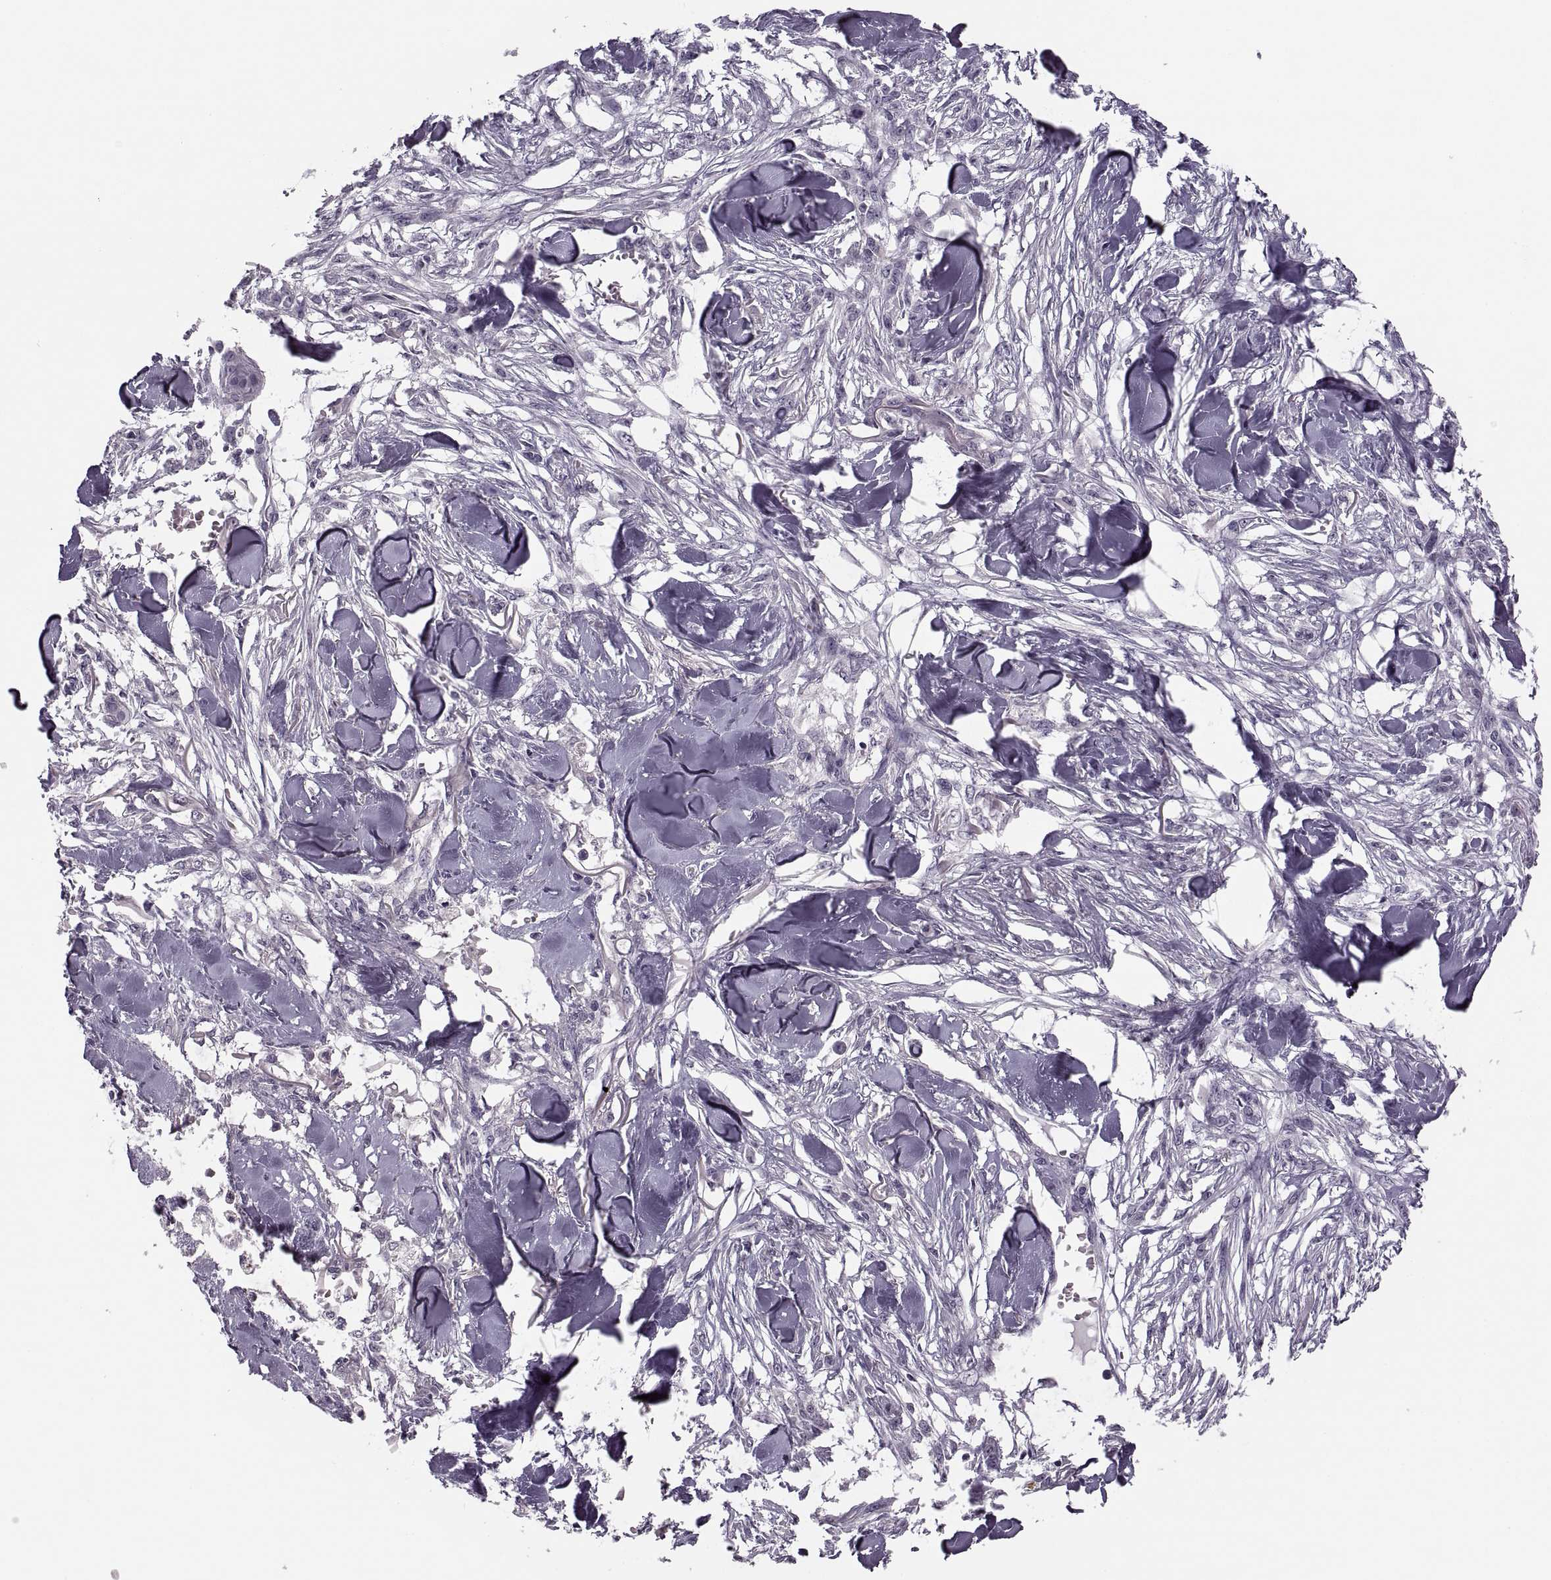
{"staining": {"intensity": "negative", "quantity": "none", "location": "none"}, "tissue": "skin cancer", "cell_type": "Tumor cells", "image_type": "cancer", "snomed": [{"axis": "morphology", "description": "Squamous cell carcinoma, NOS"}, {"axis": "topography", "description": "Skin"}], "caption": "This histopathology image is of skin cancer (squamous cell carcinoma) stained with immunohistochemistry (IHC) to label a protein in brown with the nuclei are counter-stained blue. There is no positivity in tumor cells. The staining is performed using DAB (3,3'-diaminobenzidine) brown chromogen with nuclei counter-stained in using hematoxylin.", "gene": "CACNA1F", "patient": {"sex": "female", "age": 59}}